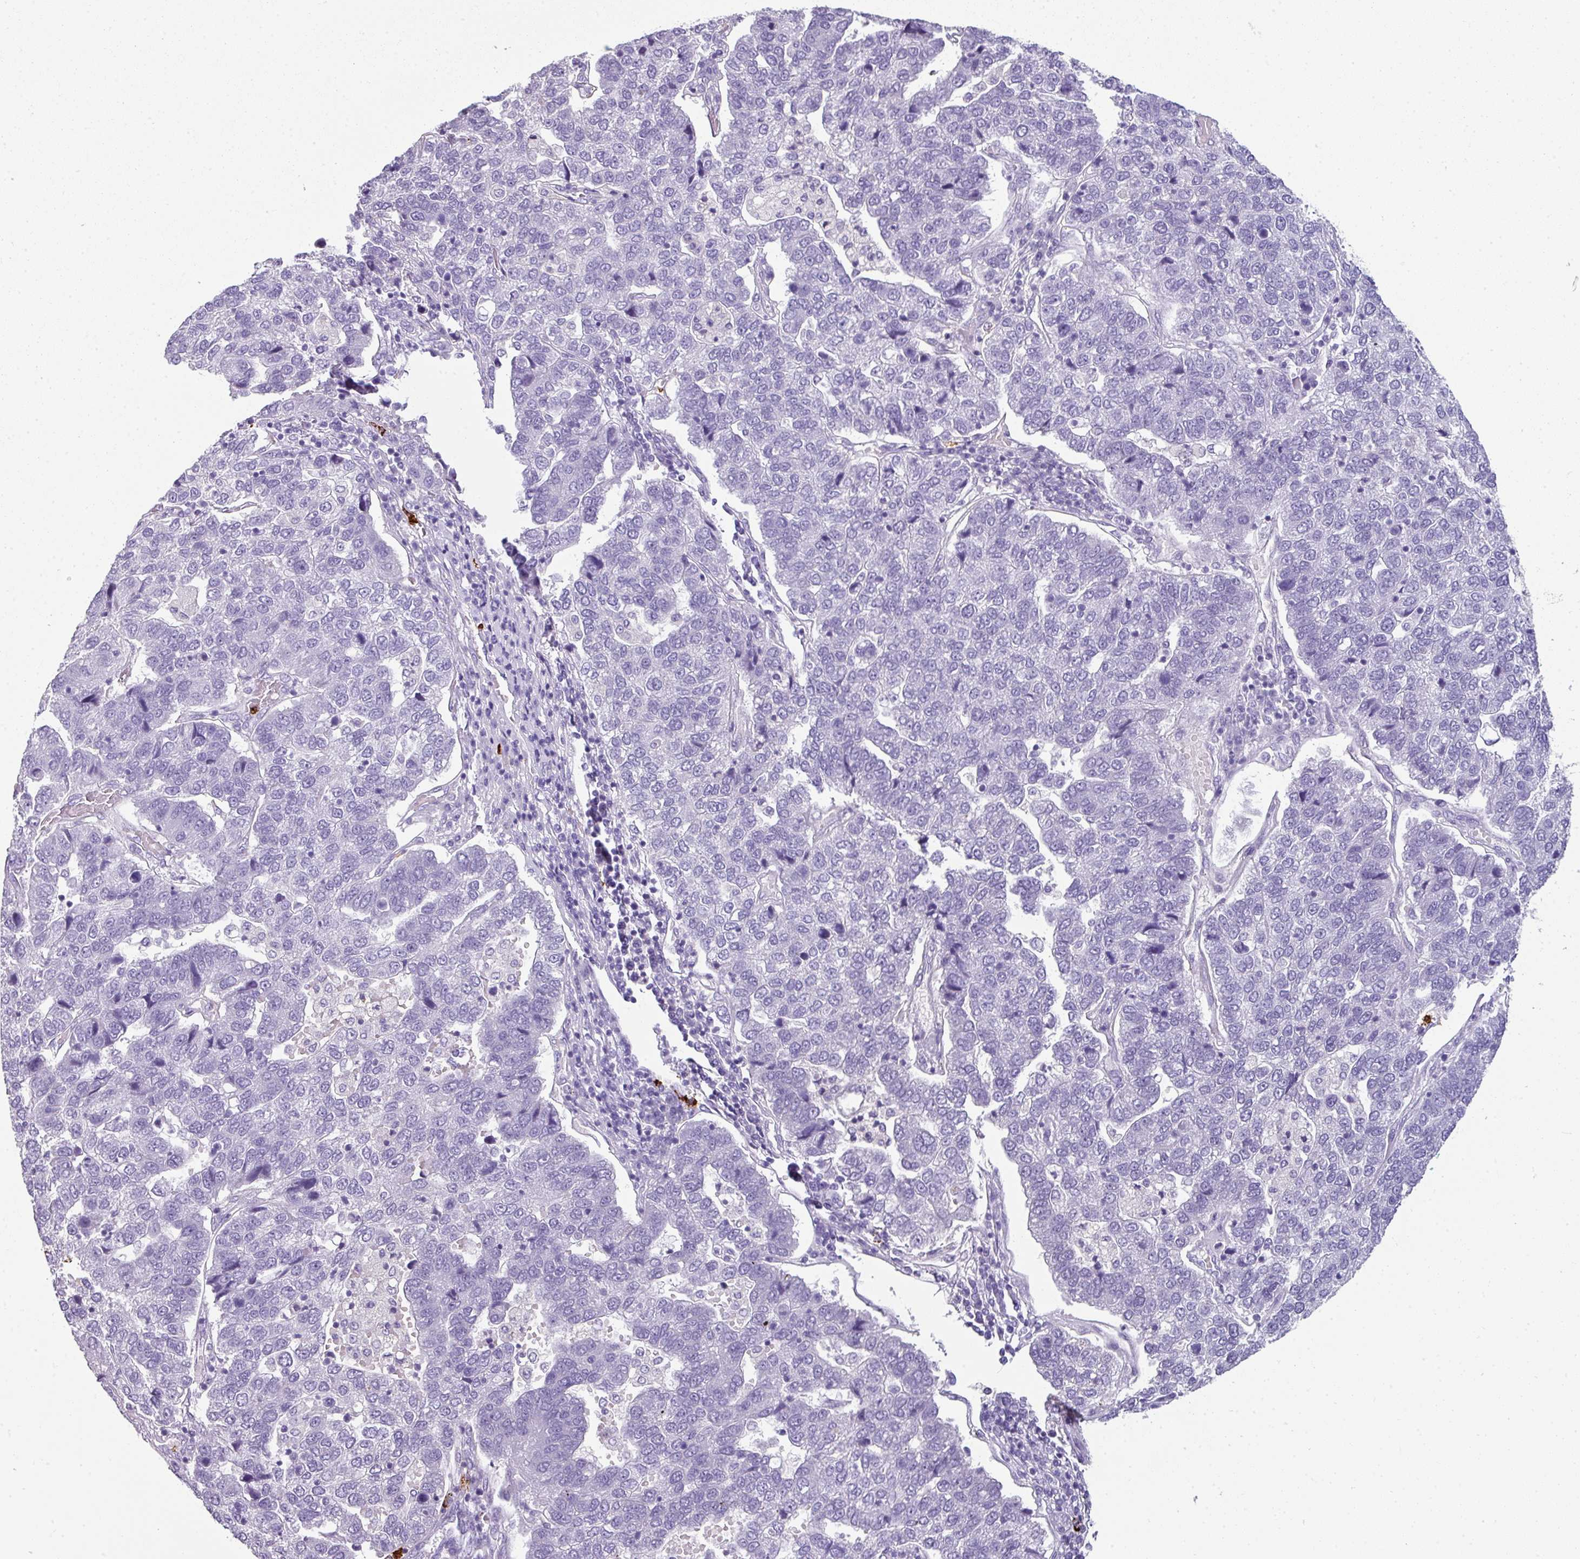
{"staining": {"intensity": "negative", "quantity": "none", "location": "none"}, "tissue": "pancreatic cancer", "cell_type": "Tumor cells", "image_type": "cancer", "snomed": [{"axis": "morphology", "description": "Adenocarcinoma, NOS"}, {"axis": "topography", "description": "Pancreas"}], "caption": "Immunohistochemistry histopathology image of neoplastic tissue: pancreatic cancer (adenocarcinoma) stained with DAB demonstrates no significant protein expression in tumor cells.", "gene": "CTSG", "patient": {"sex": "female", "age": 61}}